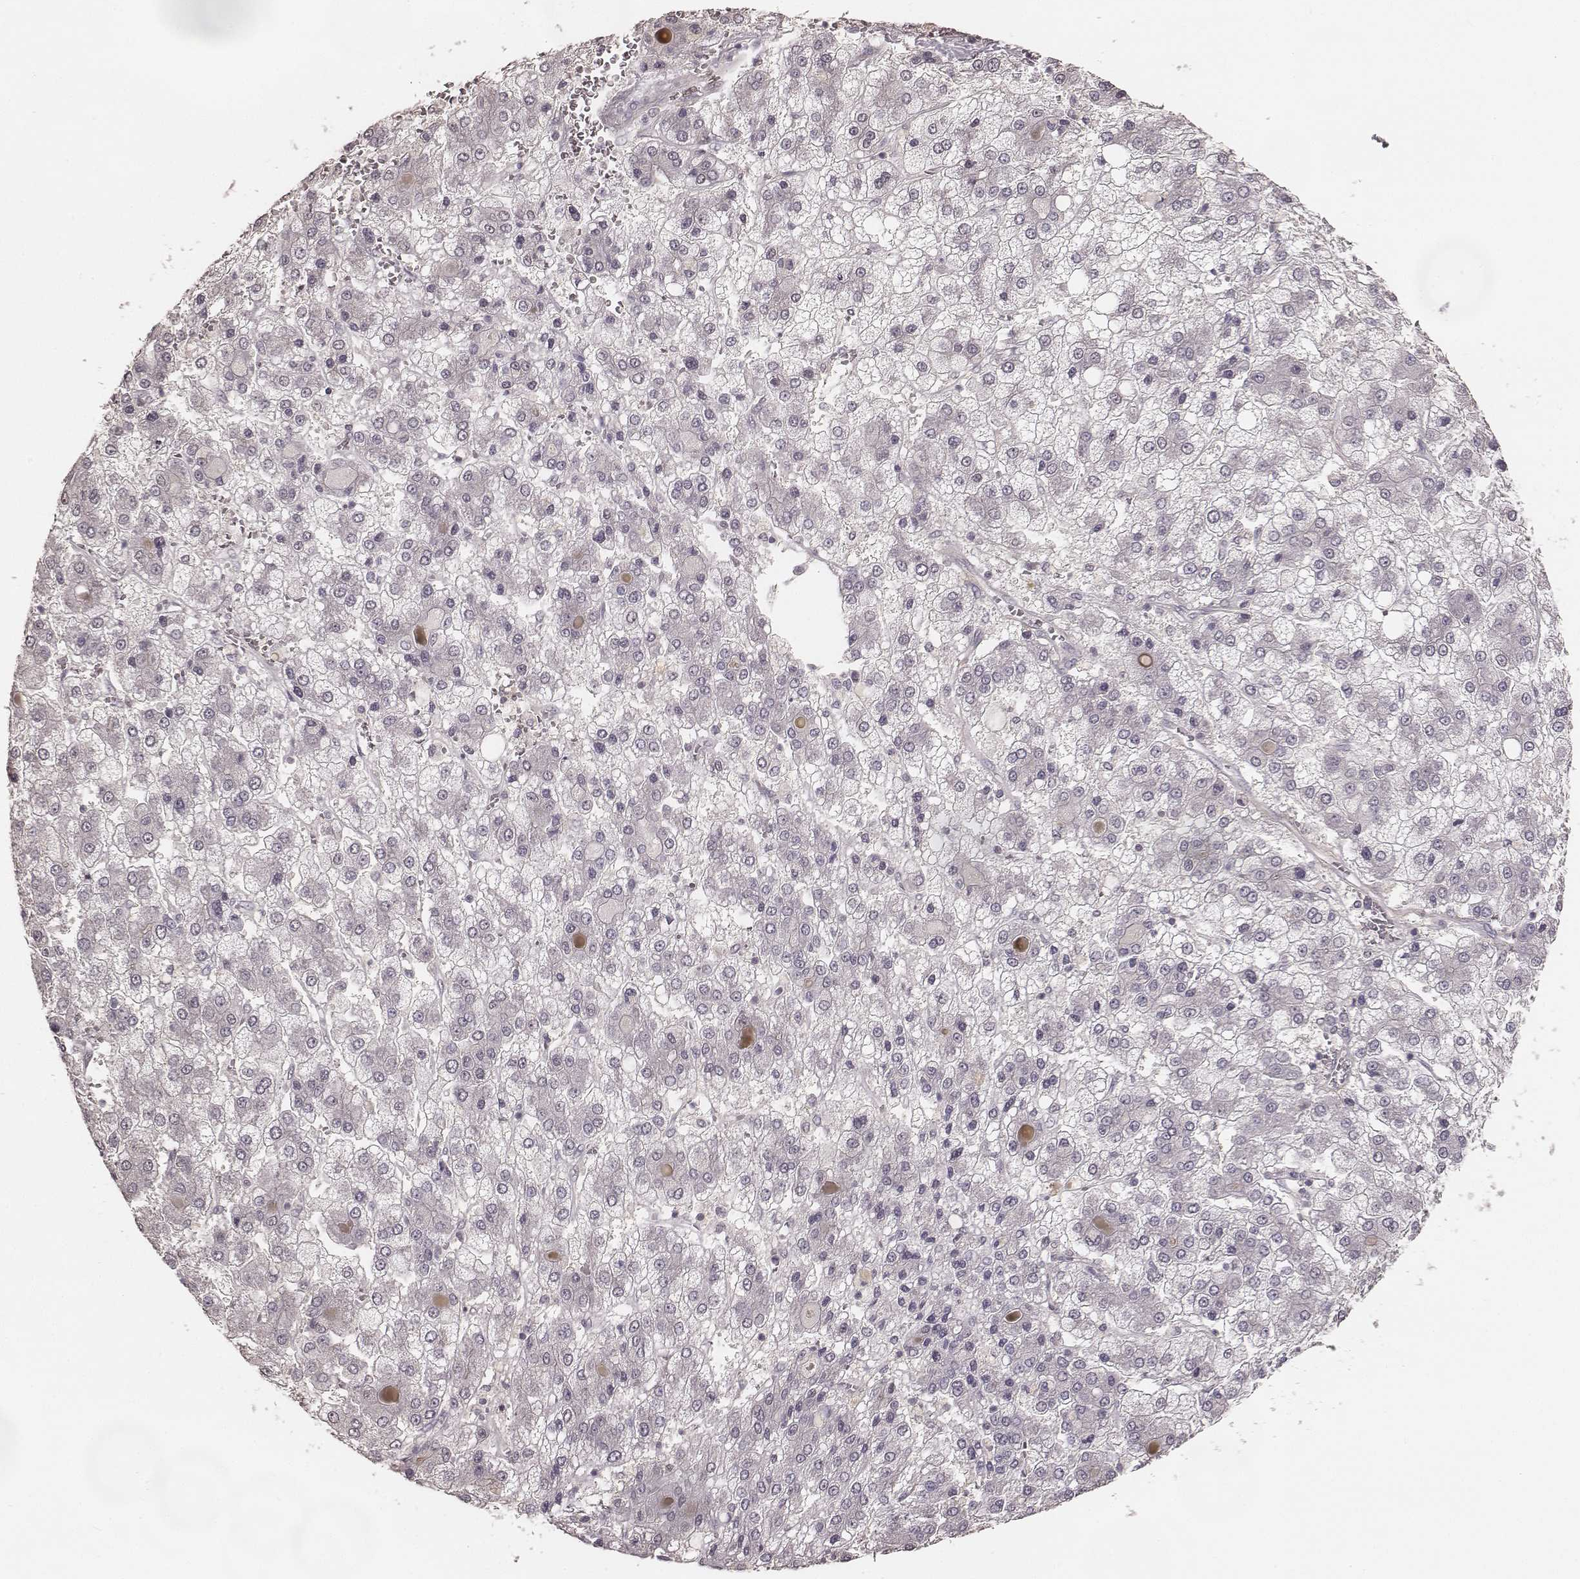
{"staining": {"intensity": "negative", "quantity": "none", "location": "none"}, "tissue": "liver cancer", "cell_type": "Tumor cells", "image_type": "cancer", "snomed": [{"axis": "morphology", "description": "Carcinoma, Hepatocellular, NOS"}, {"axis": "topography", "description": "Liver"}], "caption": "Liver cancer (hepatocellular carcinoma) was stained to show a protein in brown. There is no significant expression in tumor cells. (Immunohistochemistry (ihc), brightfield microscopy, high magnification).", "gene": "LY6K", "patient": {"sex": "male", "age": 73}}